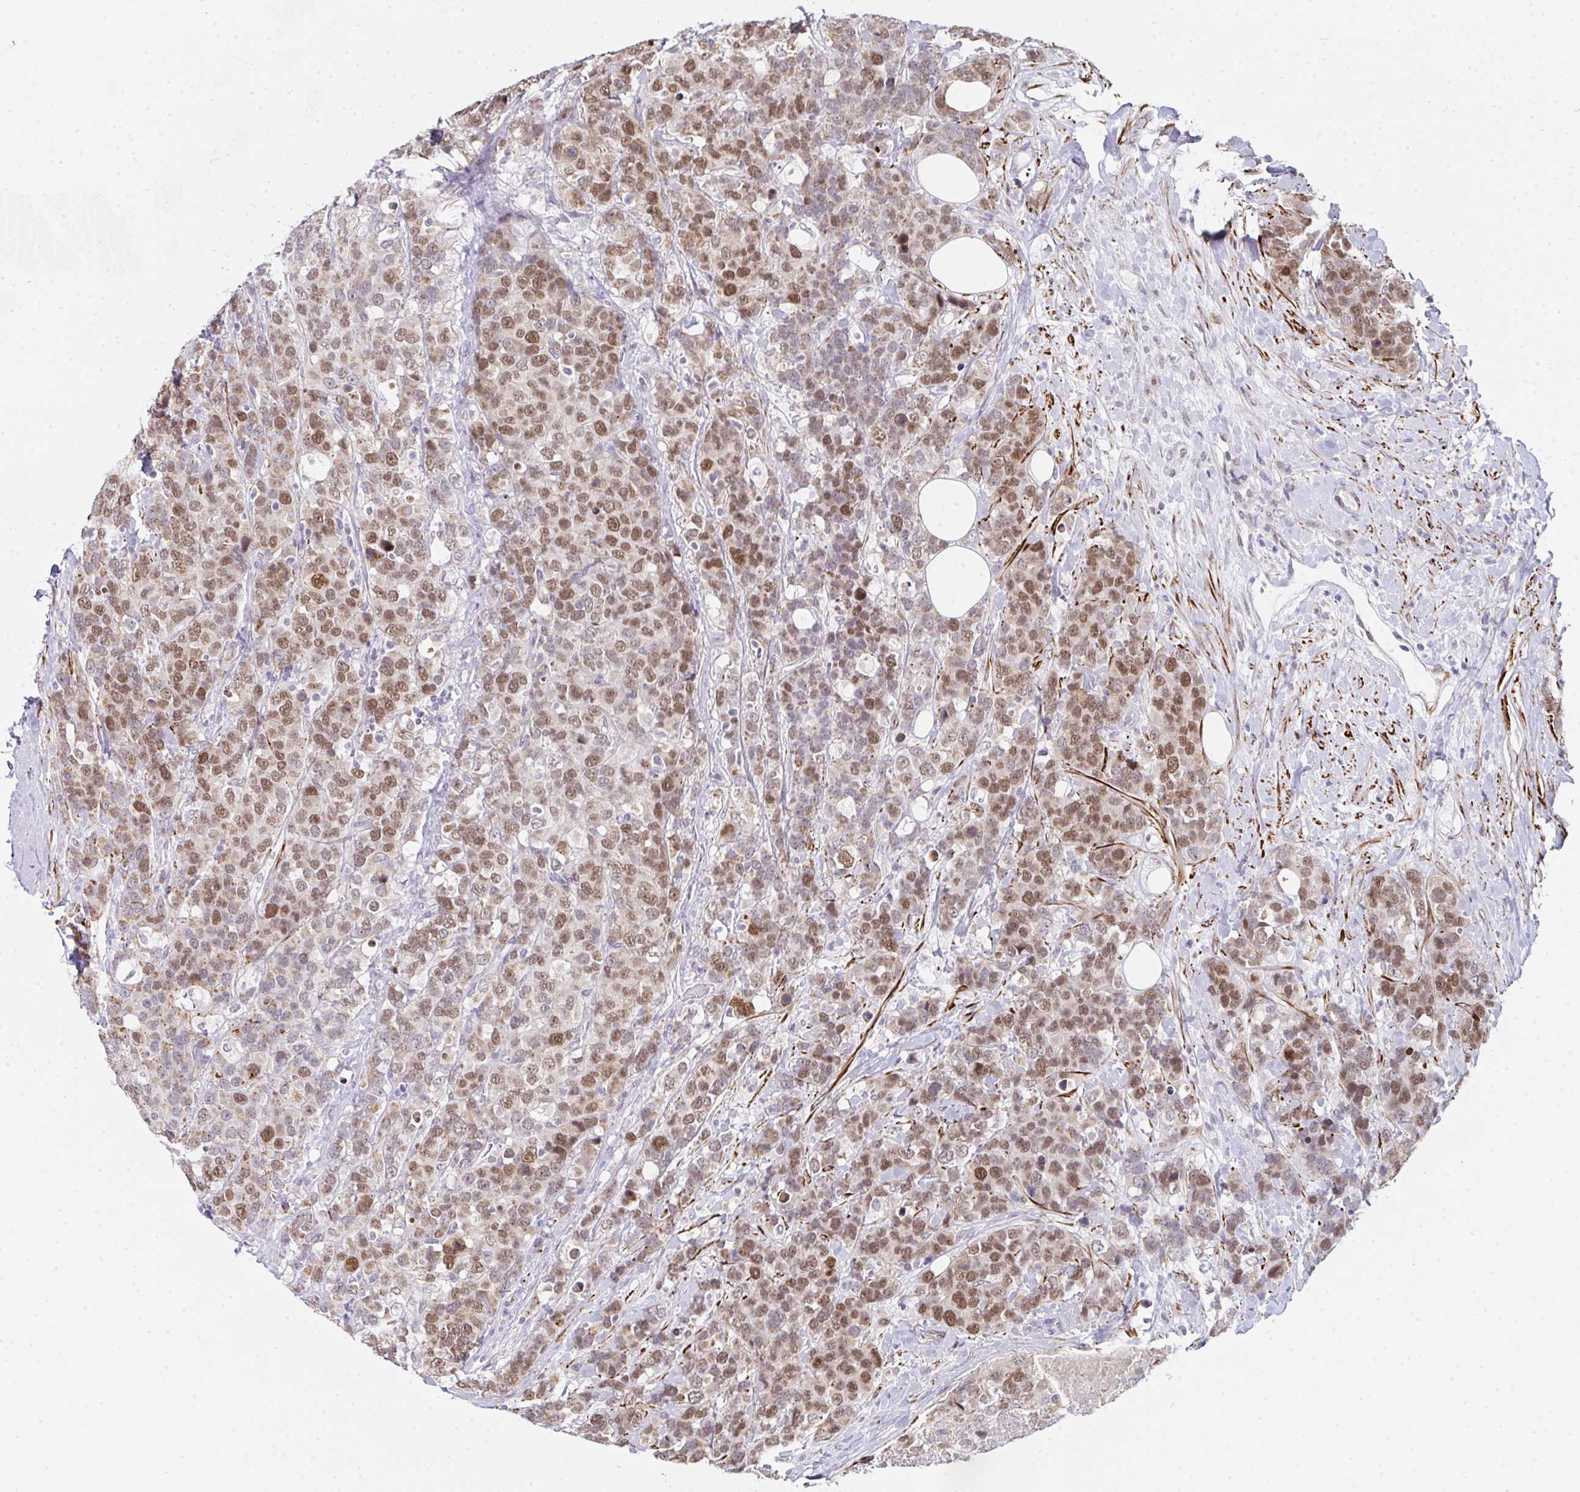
{"staining": {"intensity": "moderate", "quantity": ">75%", "location": "nuclear"}, "tissue": "breast cancer", "cell_type": "Tumor cells", "image_type": "cancer", "snomed": [{"axis": "morphology", "description": "Lobular carcinoma"}, {"axis": "topography", "description": "Breast"}], "caption": "Breast lobular carcinoma tissue reveals moderate nuclear staining in about >75% of tumor cells, visualized by immunohistochemistry.", "gene": "GINS2", "patient": {"sex": "female", "age": 59}}